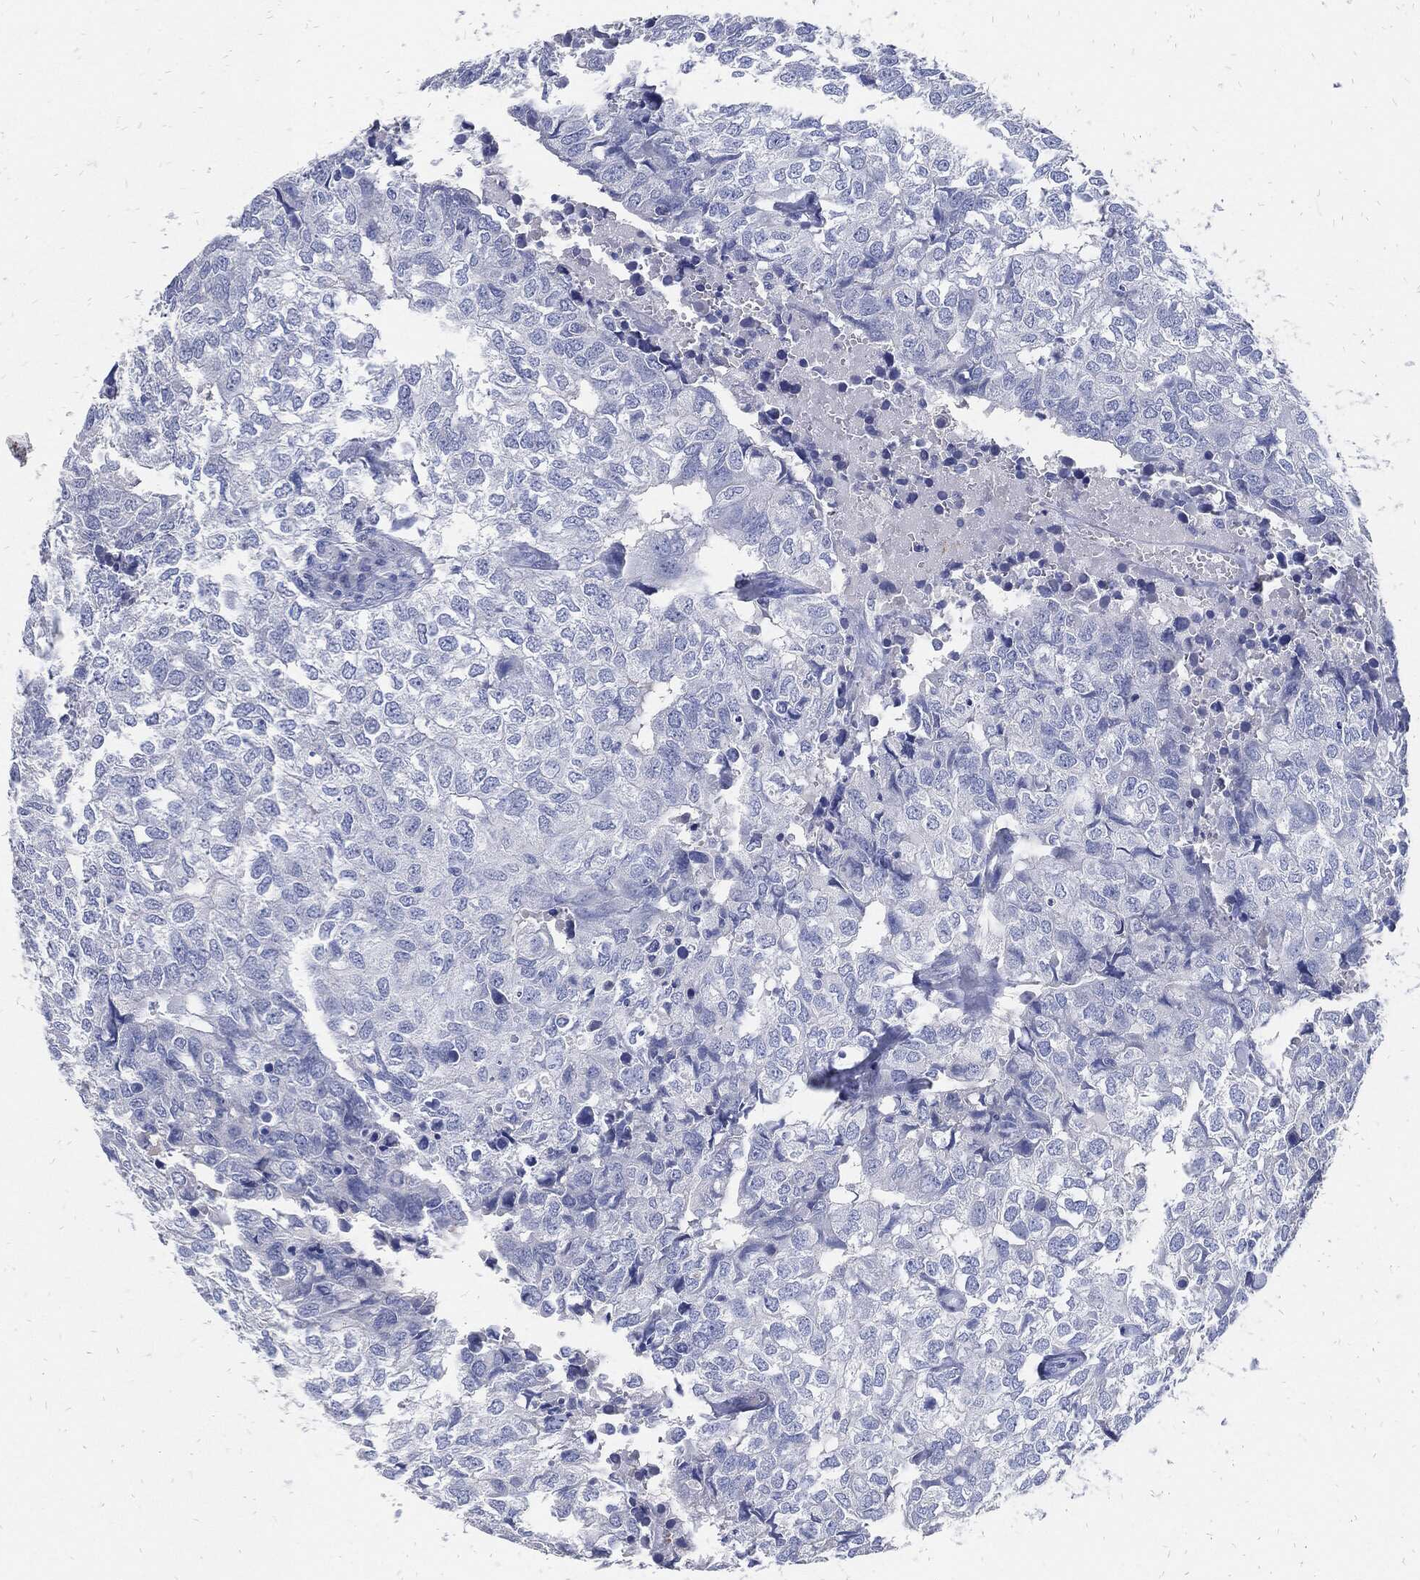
{"staining": {"intensity": "negative", "quantity": "none", "location": "none"}, "tissue": "breast cancer", "cell_type": "Tumor cells", "image_type": "cancer", "snomed": [{"axis": "morphology", "description": "Duct carcinoma"}, {"axis": "topography", "description": "Breast"}], "caption": "Breast cancer stained for a protein using immunohistochemistry shows no staining tumor cells.", "gene": "FABP4", "patient": {"sex": "female", "age": 30}}